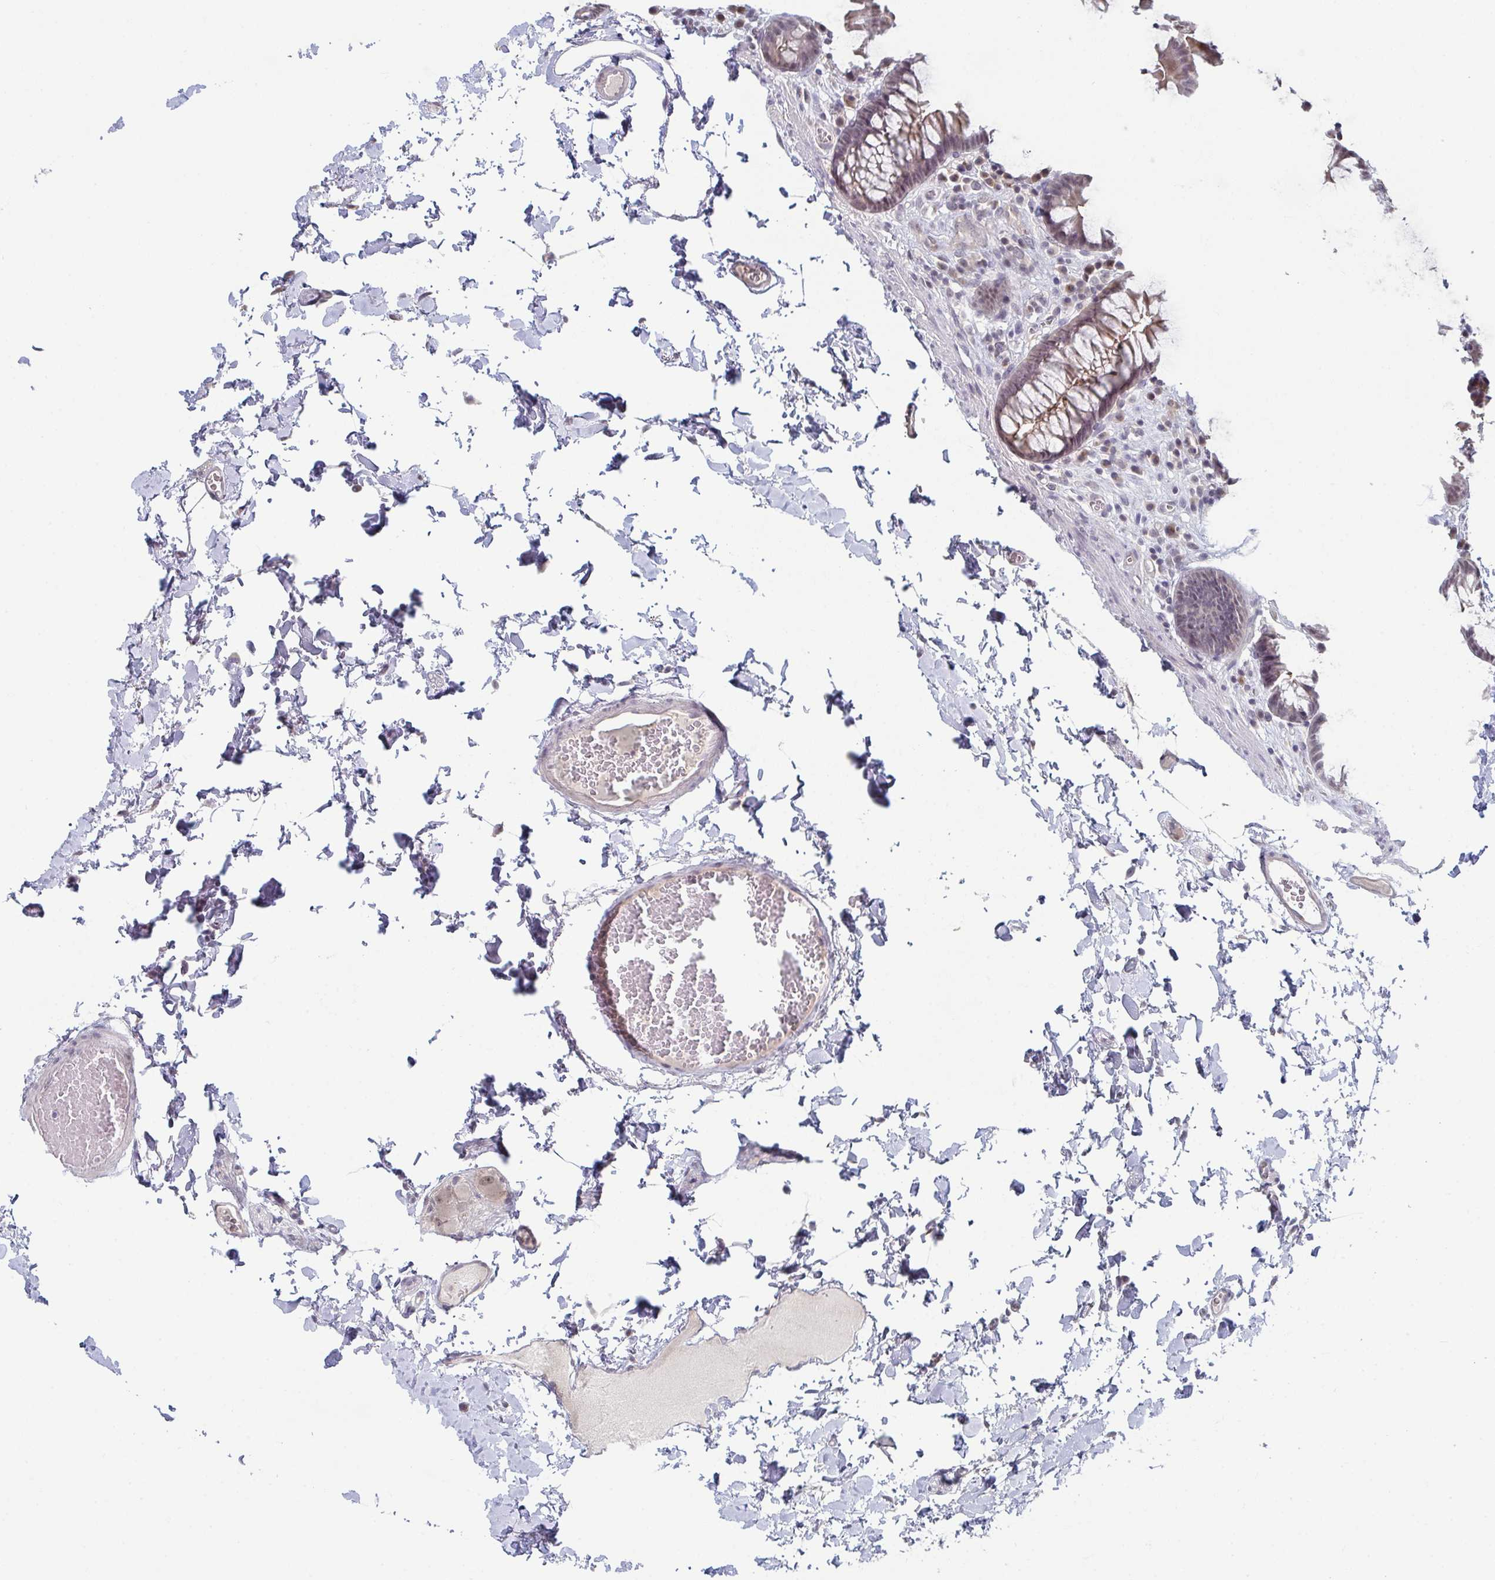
{"staining": {"intensity": "negative", "quantity": "none", "location": "none"}, "tissue": "colon", "cell_type": "Endothelial cells", "image_type": "normal", "snomed": [{"axis": "morphology", "description": "Normal tissue, NOS"}, {"axis": "topography", "description": "Colon"}, {"axis": "topography", "description": "Peripheral nerve tissue"}], "caption": "Immunohistochemical staining of unremarkable human colon exhibits no significant positivity in endothelial cells.", "gene": "ZNF214", "patient": {"sex": "male", "age": 84}}